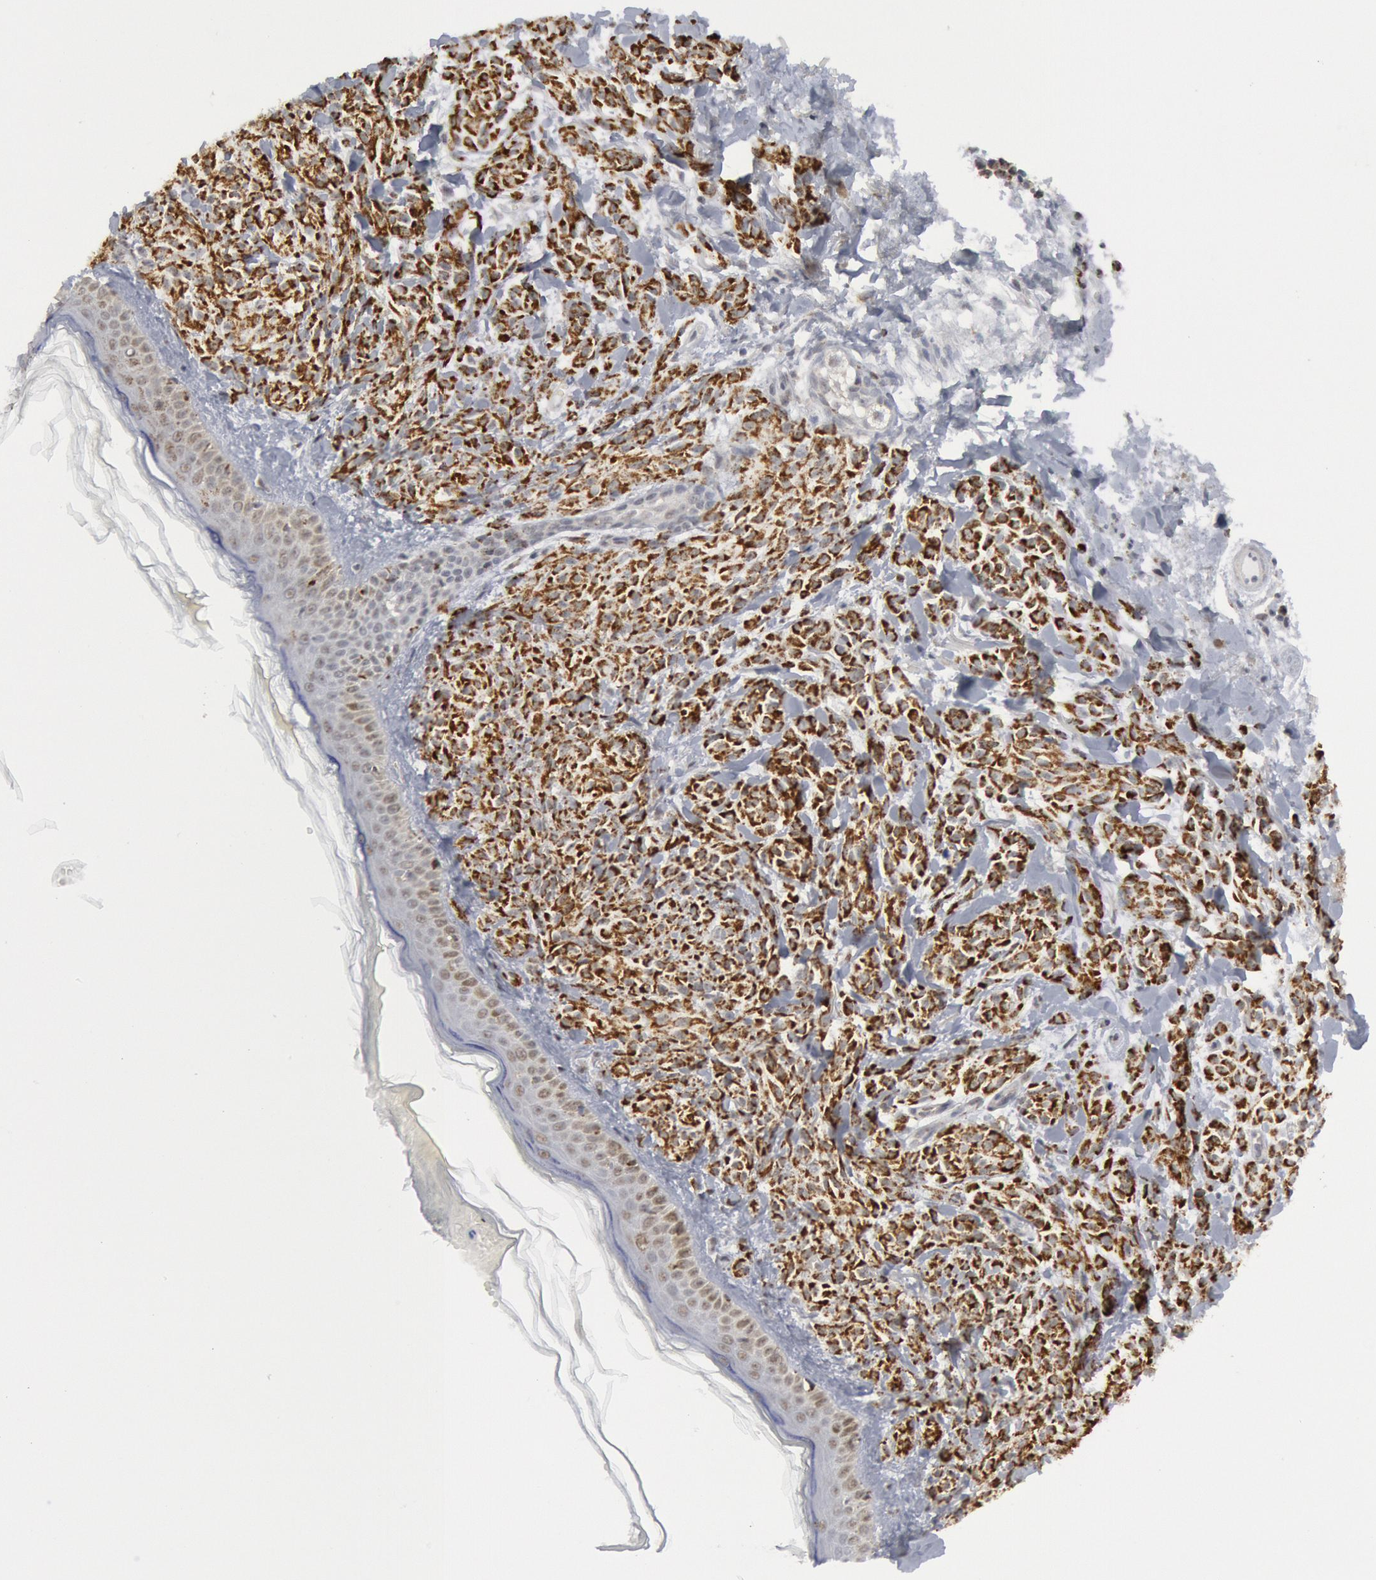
{"staining": {"intensity": "strong", "quantity": ">75%", "location": "cytoplasmic/membranous"}, "tissue": "melanoma", "cell_type": "Tumor cells", "image_type": "cancer", "snomed": [{"axis": "morphology", "description": "Malignant melanoma, NOS"}, {"axis": "topography", "description": "Skin"}], "caption": "Immunohistochemistry (IHC) image of neoplastic tissue: malignant melanoma stained using immunohistochemistry shows high levels of strong protein expression localized specifically in the cytoplasmic/membranous of tumor cells, appearing as a cytoplasmic/membranous brown color.", "gene": "CASP9", "patient": {"sex": "female", "age": 73}}